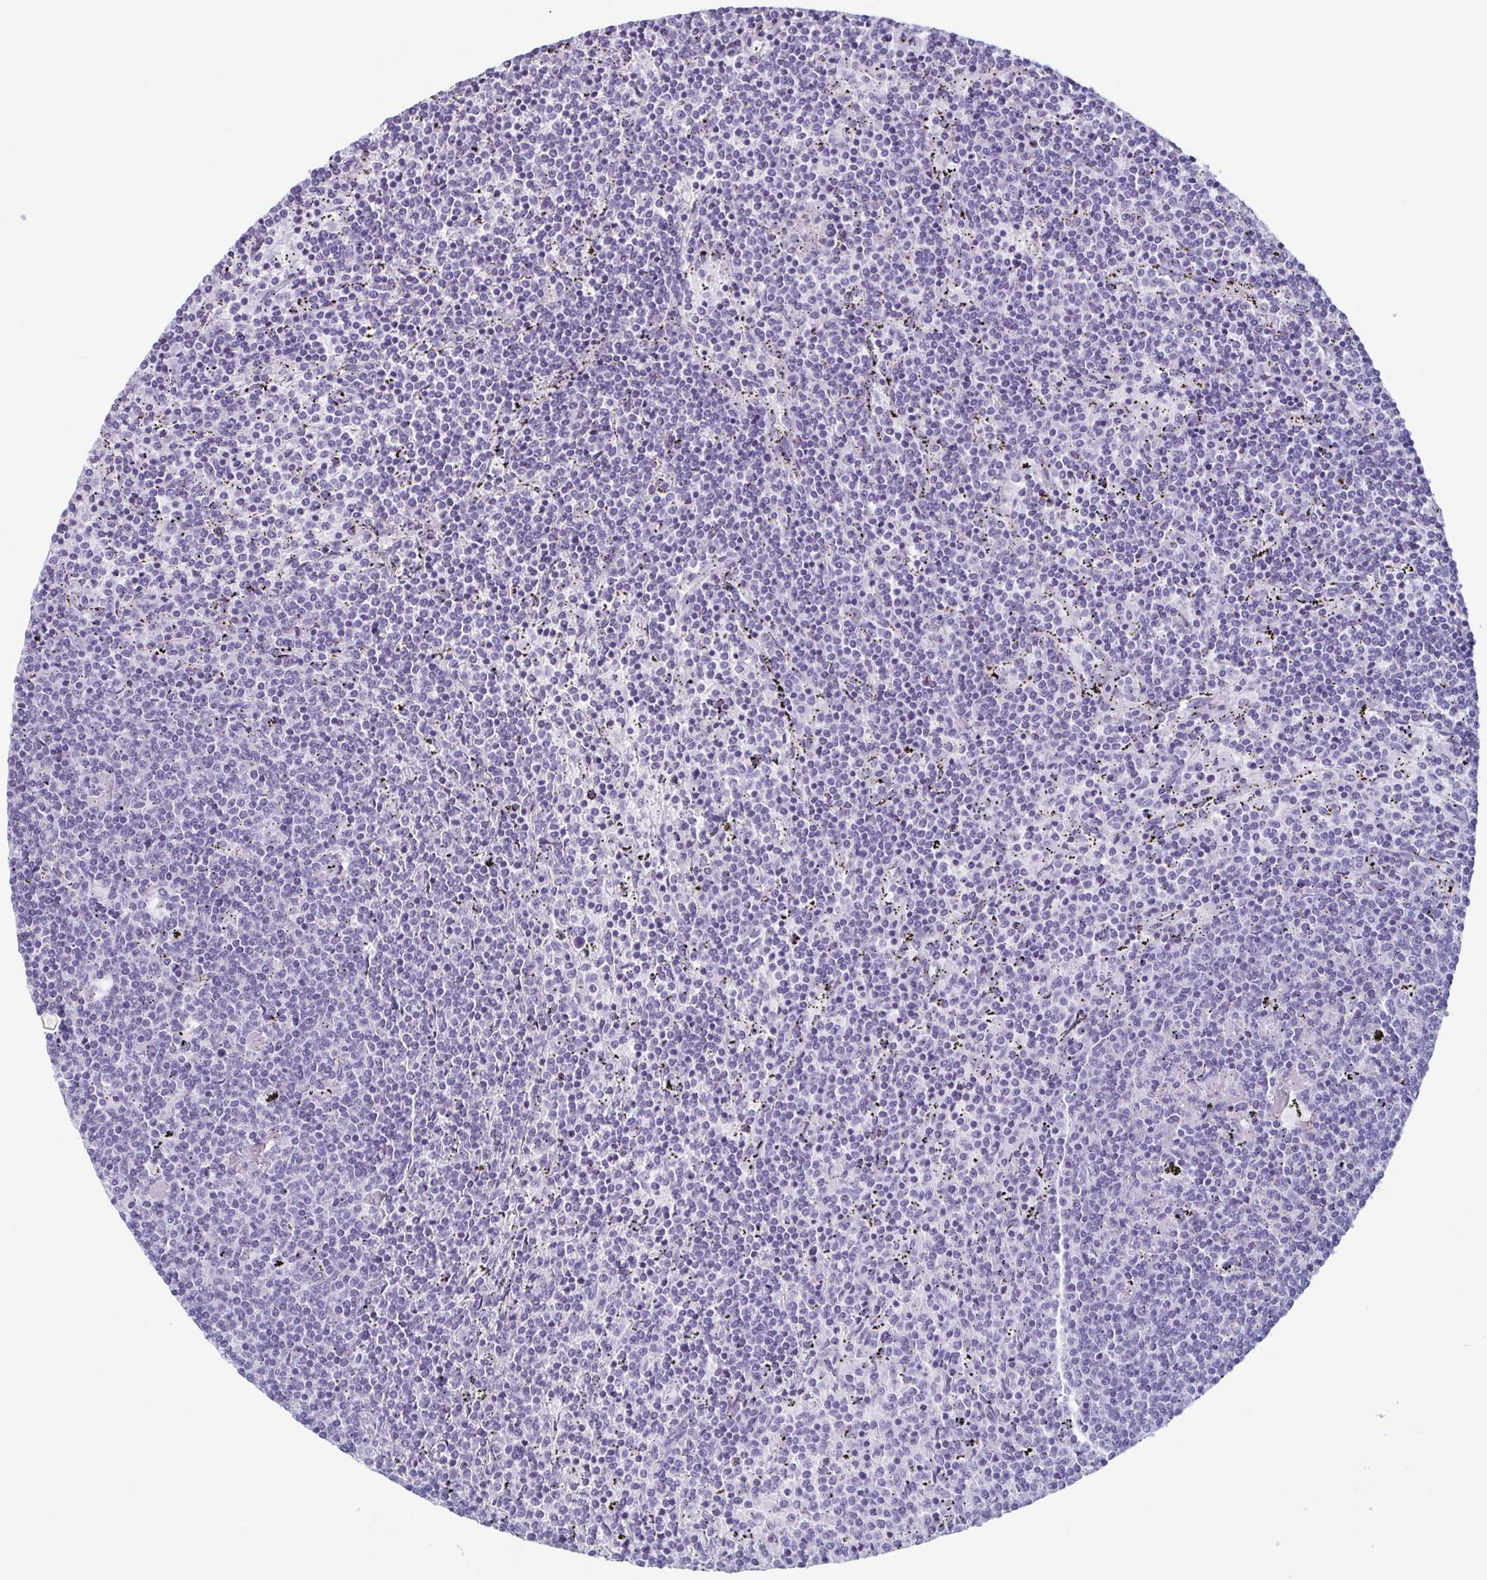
{"staining": {"intensity": "negative", "quantity": "none", "location": "none"}, "tissue": "lymphoma", "cell_type": "Tumor cells", "image_type": "cancer", "snomed": [{"axis": "morphology", "description": "Malignant lymphoma, non-Hodgkin's type, Low grade"}, {"axis": "topography", "description": "Spleen"}], "caption": "Protein analysis of lymphoma exhibits no significant expression in tumor cells. Brightfield microscopy of immunohistochemistry (IHC) stained with DAB (3,3'-diaminobenzidine) (brown) and hematoxylin (blue), captured at high magnification.", "gene": "ENKUR", "patient": {"sex": "female", "age": 50}}